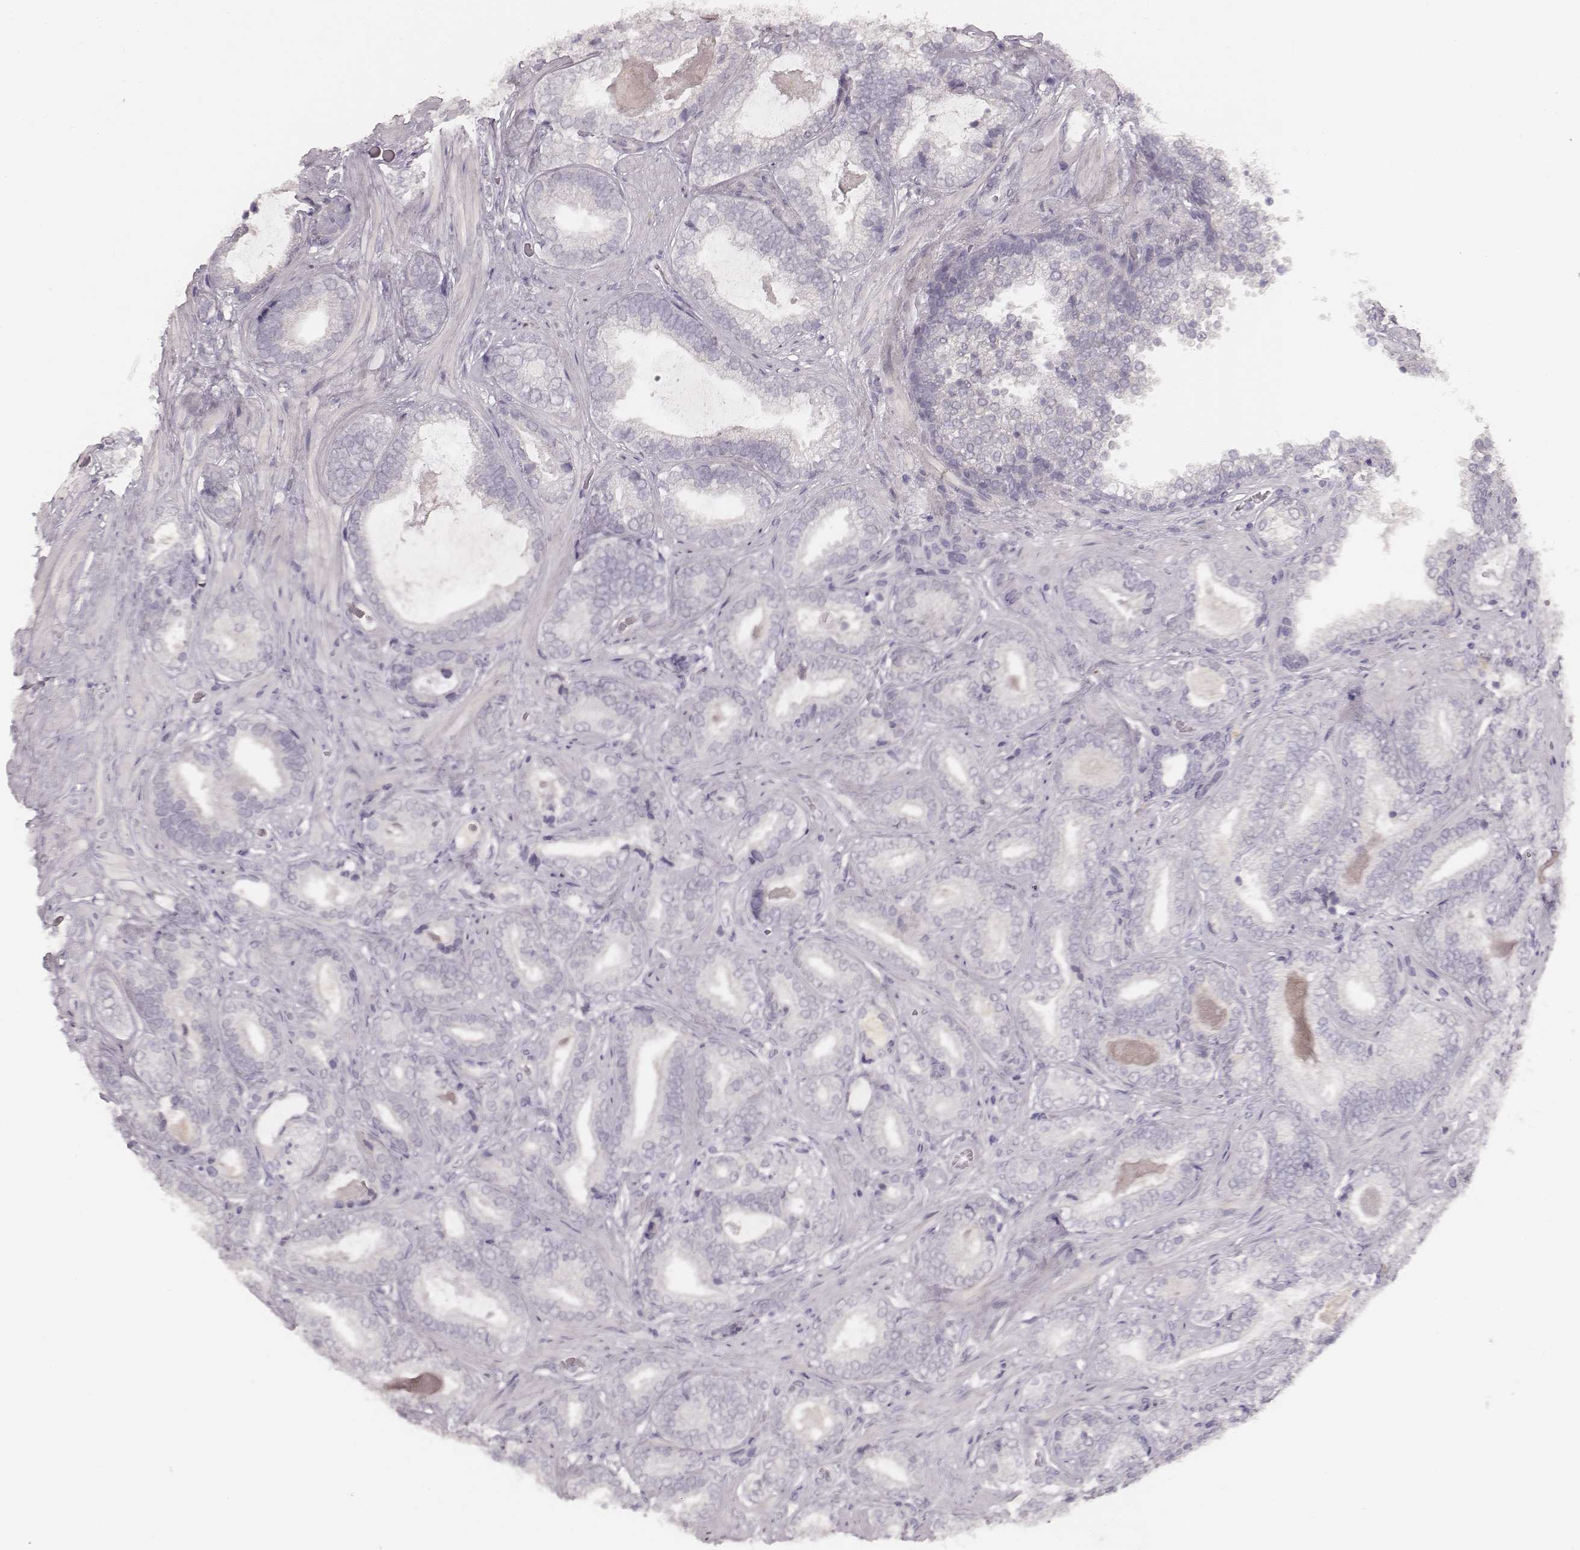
{"staining": {"intensity": "negative", "quantity": "none", "location": "none"}, "tissue": "prostate cancer", "cell_type": "Tumor cells", "image_type": "cancer", "snomed": [{"axis": "morphology", "description": "Adenocarcinoma, Low grade"}, {"axis": "topography", "description": "Prostate"}], "caption": "High magnification brightfield microscopy of low-grade adenocarcinoma (prostate) stained with DAB (brown) and counterstained with hematoxylin (blue): tumor cells show no significant staining. The staining is performed using DAB (3,3'-diaminobenzidine) brown chromogen with nuclei counter-stained in using hematoxylin.", "gene": "LY6K", "patient": {"sex": "male", "age": 61}}